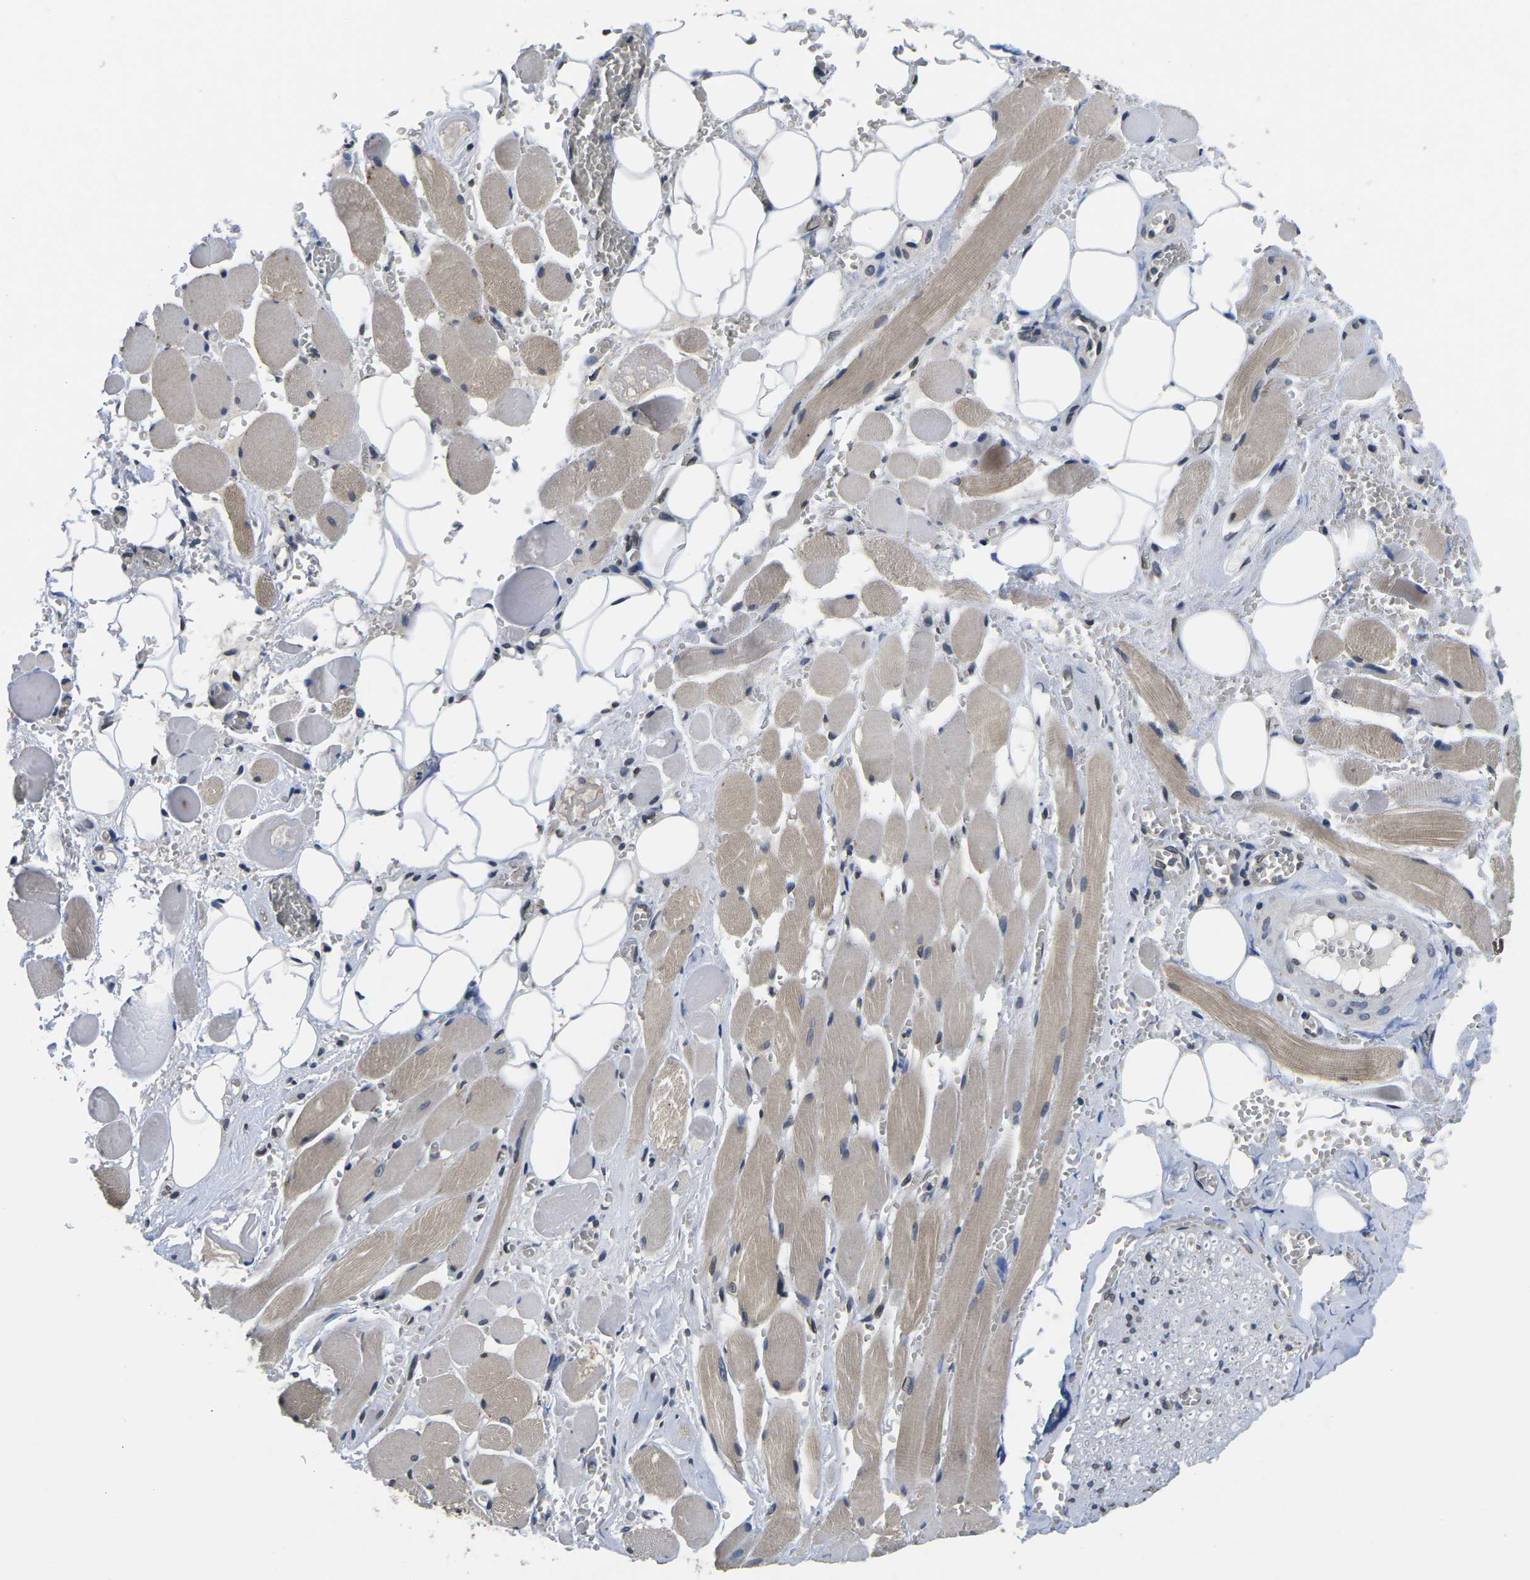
{"staining": {"intensity": "weak", "quantity": ">75%", "location": "cytoplasmic/membranous,nuclear"}, "tissue": "adipose tissue", "cell_type": "Adipocytes", "image_type": "normal", "snomed": [{"axis": "morphology", "description": "Squamous cell carcinoma, NOS"}, {"axis": "topography", "description": "Oral tissue"}, {"axis": "topography", "description": "Head-Neck"}], "caption": "Approximately >75% of adipocytes in benign adipose tissue show weak cytoplasmic/membranous,nuclear protein expression as visualized by brown immunohistochemical staining.", "gene": "SNX10", "patient": {"sex": "female", "age": 50}}